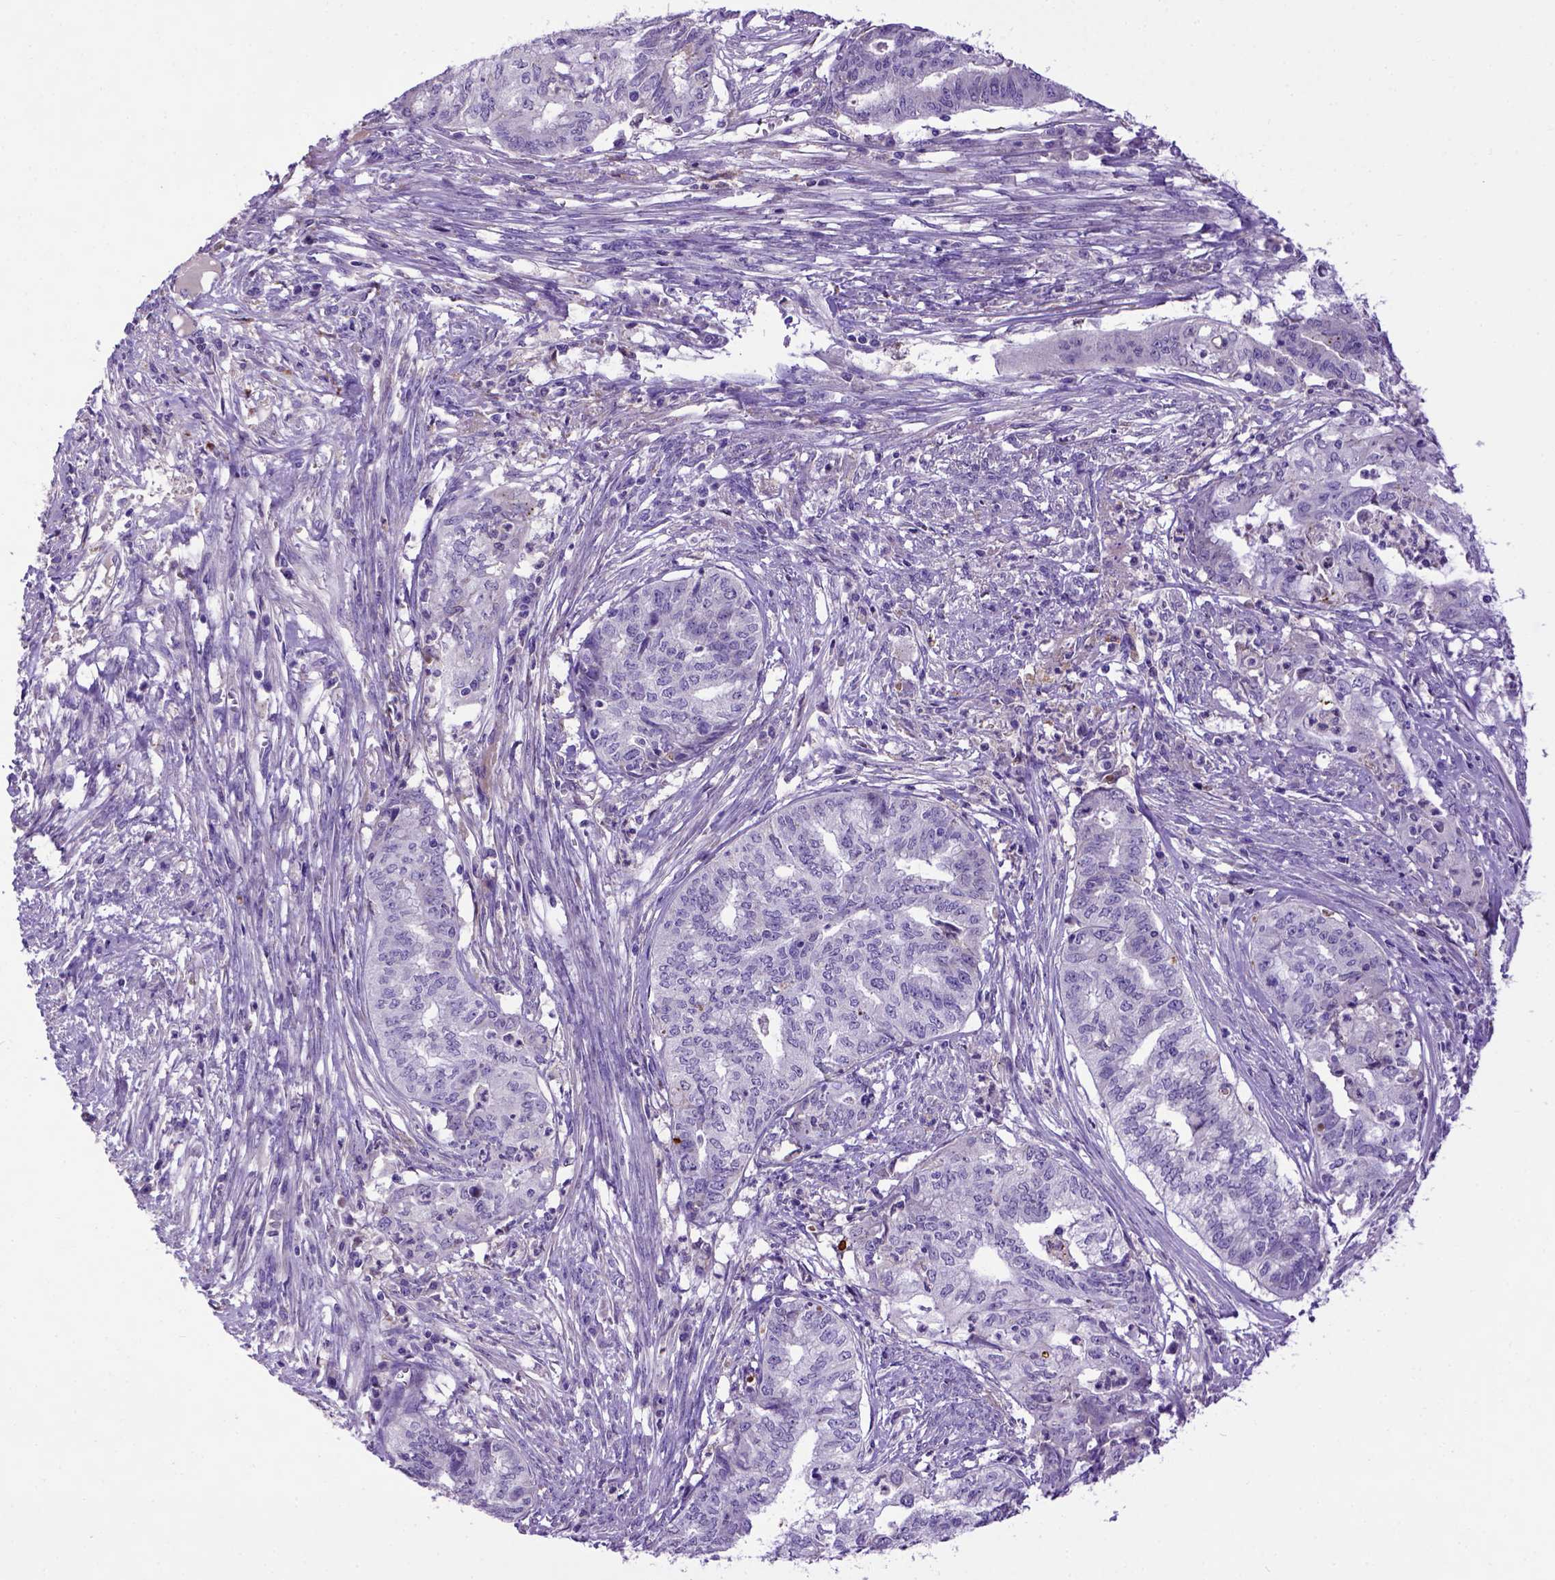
{"staining": {"intensity": "negative", "quantity": "none", "location": "none"}, "tissue": "endometrial cancer", "cell_type": "Tumor cells", "image_type": "cancer", "snomed": [{"axis": "morphology", "description": "Adenocarcinoma, NOS"}, {"axis": "topography", "description": "Endometrium"}], "caption": "Tumor cells are negative for protein expression in human endometrial cancer. (Brightfield microscopy of DAB (3,3'-diaminobenzidine) immunohistochemistry (IHC) at high magnification).", "gene": "ADAM12", "patient": {"sex": "female", "age": 79}}